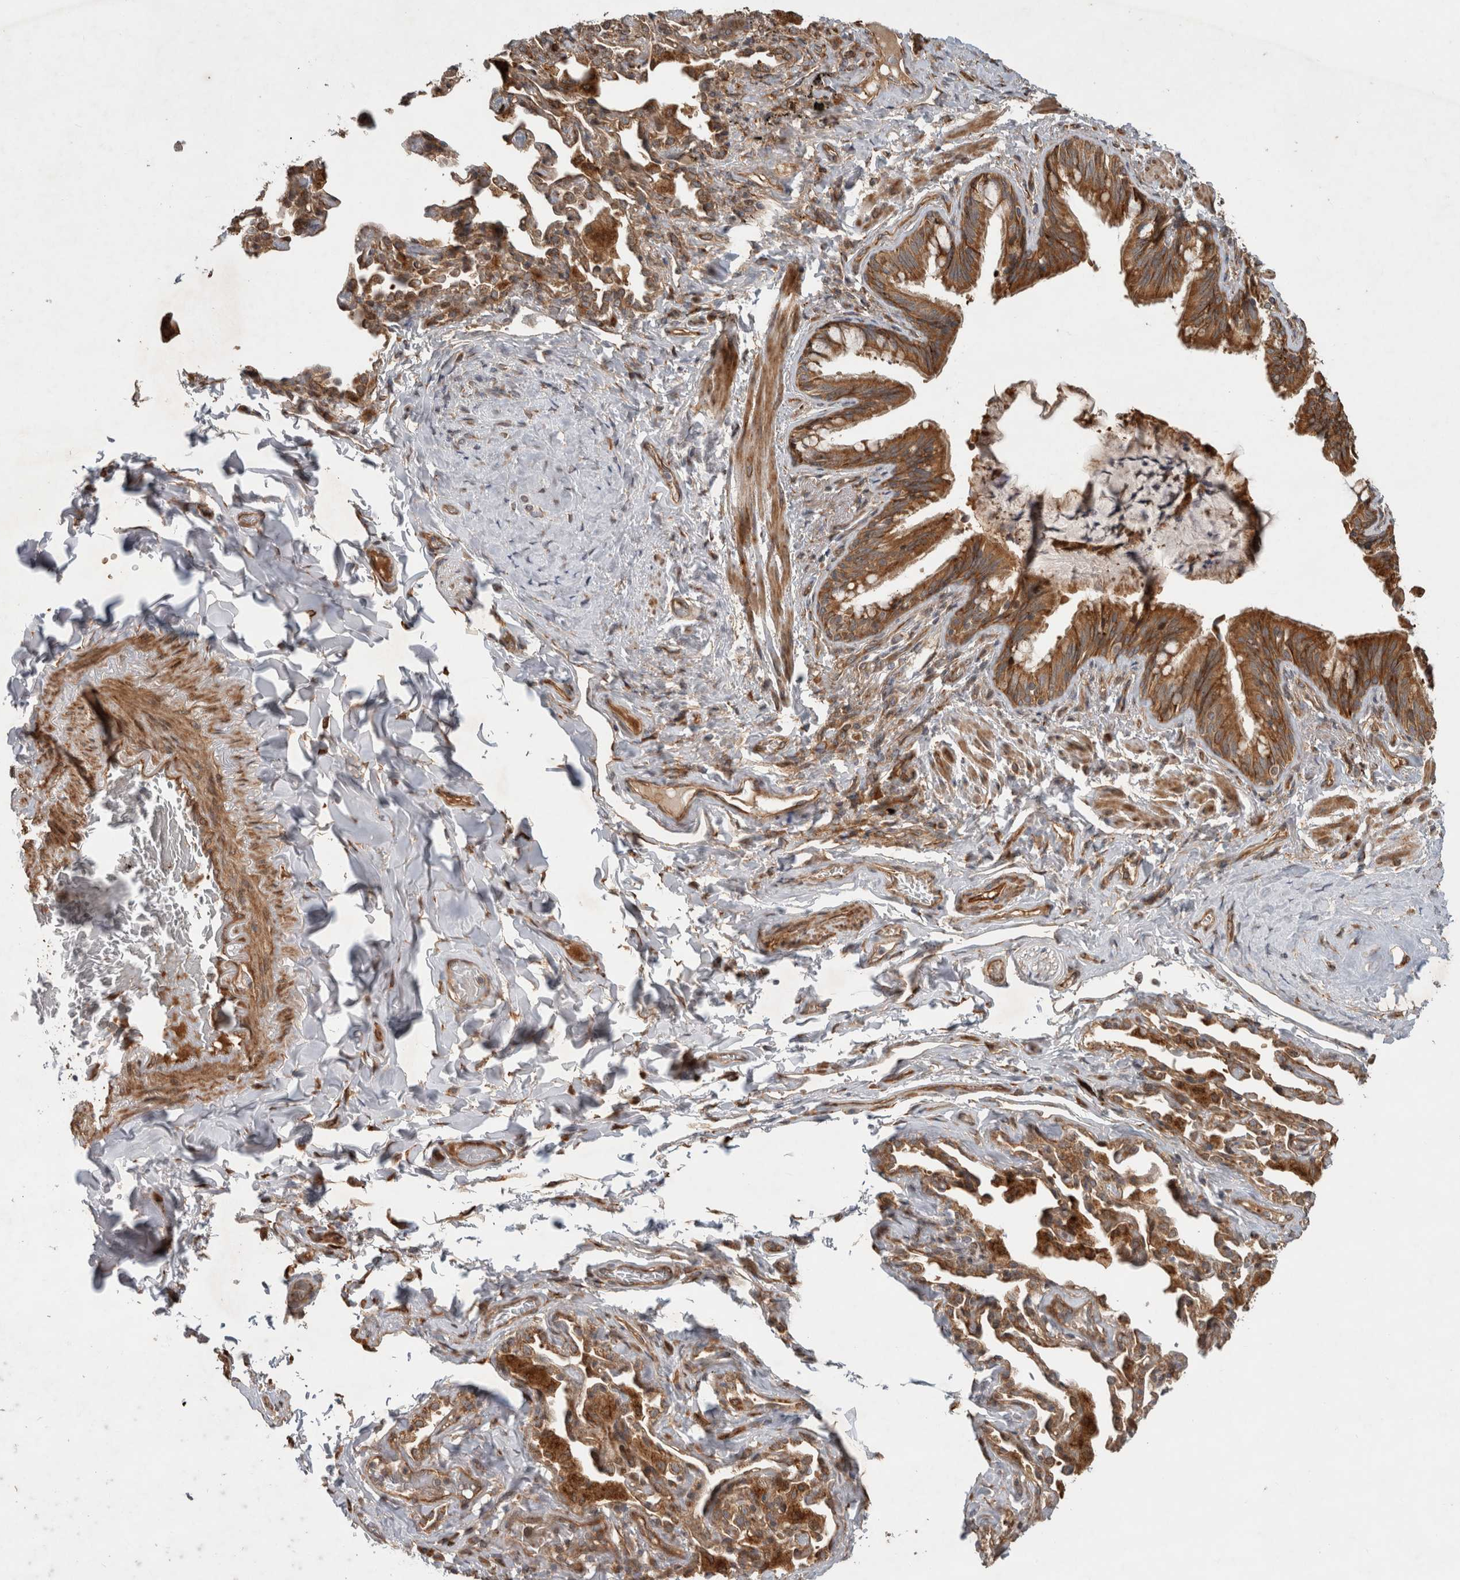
{"staining": {"intensity": "strong", "quantity": ">75%", "location": "cytoplasmic/membranous"}, "tissue": "bronchus", "cell_type": "Respiratory epithelial cells", "image_type": "normal", "snomed": [{"axis": "morphology", "description": "Normal tissue, NOS"}, {"axis": "morphology", "description": "Inflammation, NOS"}, {"axis": "topography", "description": "Bronchus"}, {"axis": "topography", "description": "Lung"}], "caption": "Immunohistochemical staining of normal bronchus exhibits high levels of strong cytoplasmic/membranous positivity in approximately >75% of respiratory epithelial cells. (Stains: DAB (3,3'-diaminobenzidine) in brown, nuclei in blue, Microscopy: brightfield microscopy at high magnification).", "gene": "TUBD1", "patient": {"sex": "female", "age": 46}}